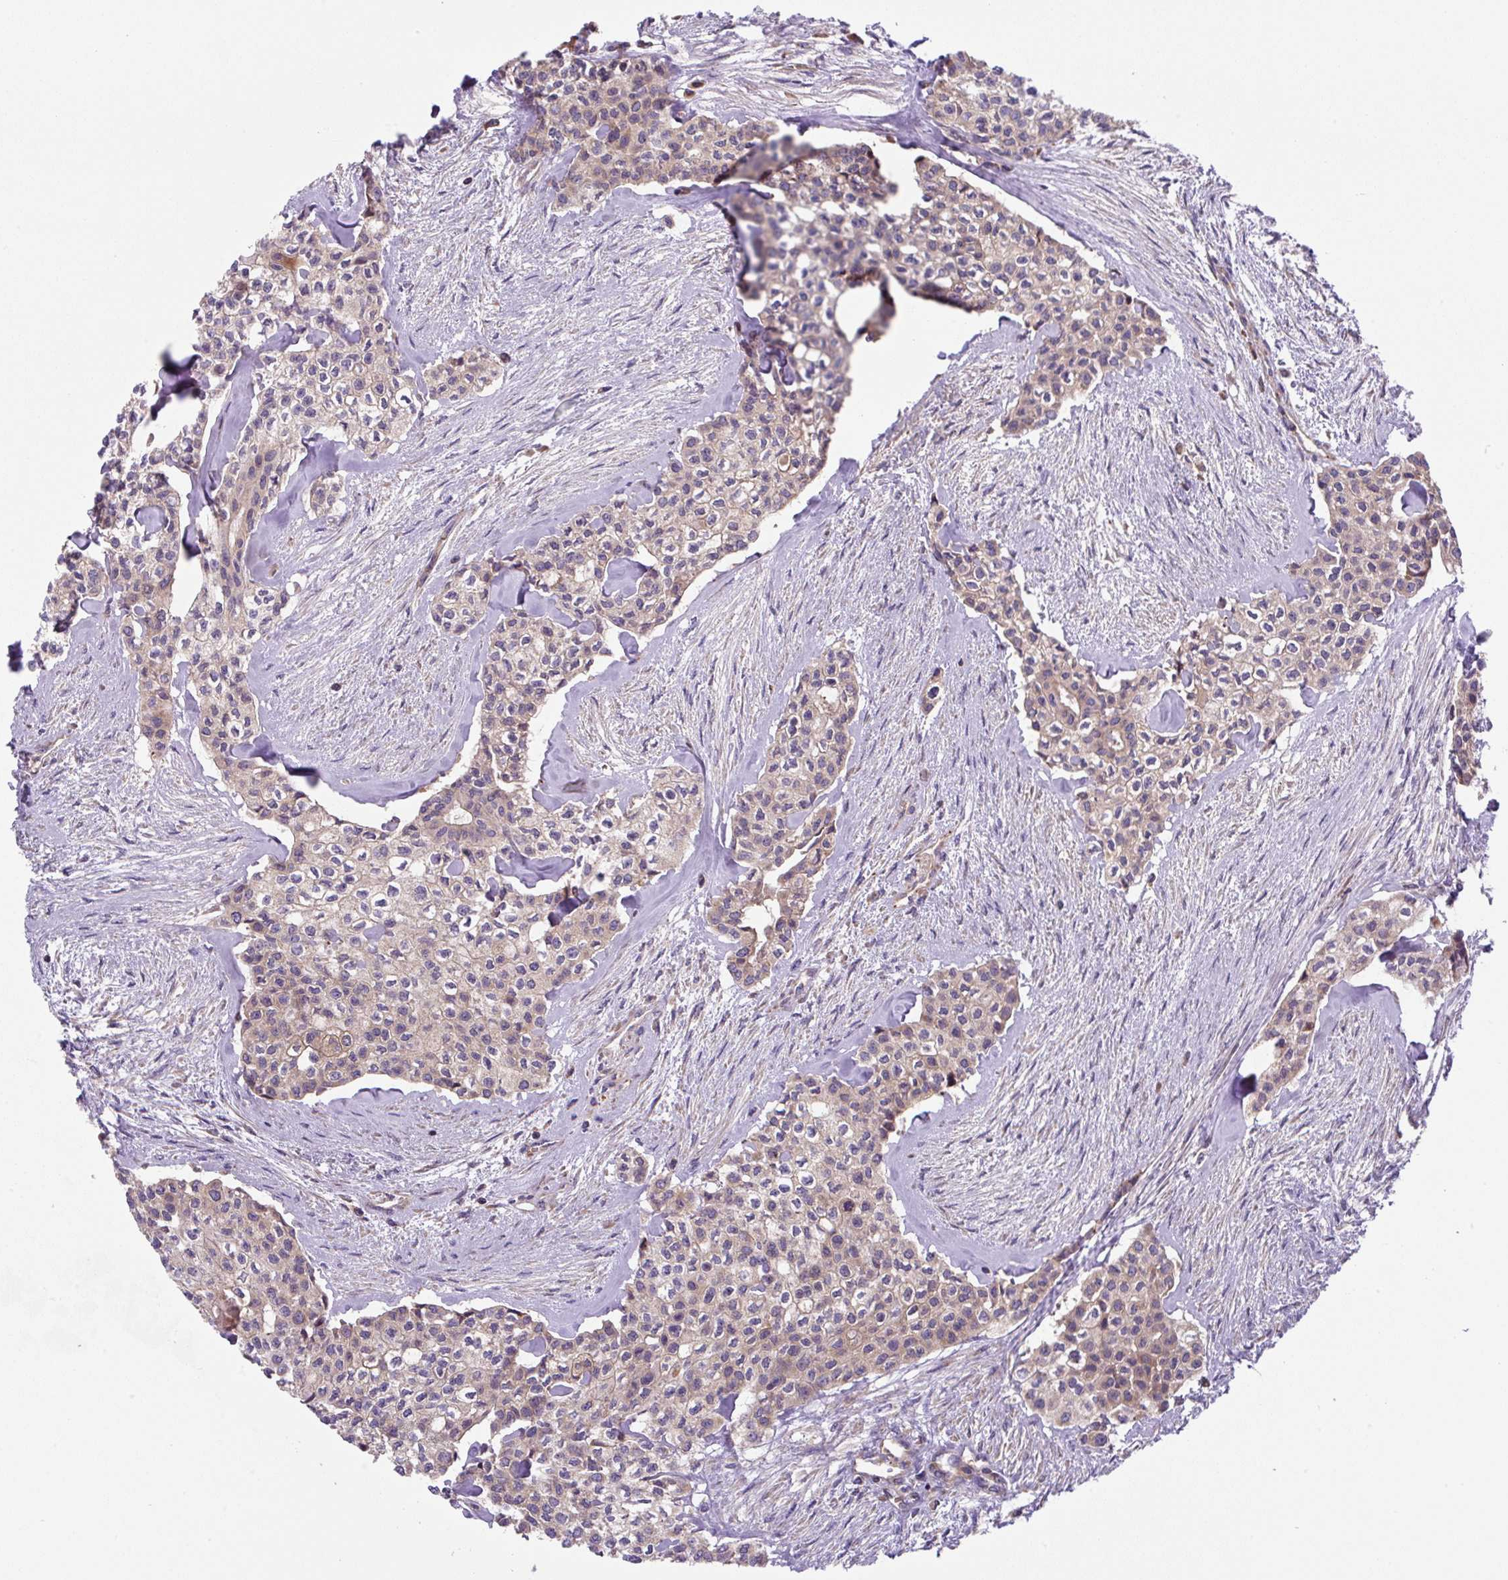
{"staining": {"intensity": "weak", "quantity": "25%-75%", "location": "cytoplasmic/membranous"}, "tissue": "head and neck cancer", "cell_type": "Tumor cells", "image_type": "cancer", "snomed": [{"axis": "morphology", "description": "Adenocarcinoma, NOS"}, {"axis": "topography", "description": "Head-Neck"}], "caption": "Protein staining shows weak cytoplasmic/membranous positivity in approximately 25%-75% of tumor cells in head and neck cancer.", "gene": "APOBEC3D", "patient": {"sex": "male", "age": 81}}